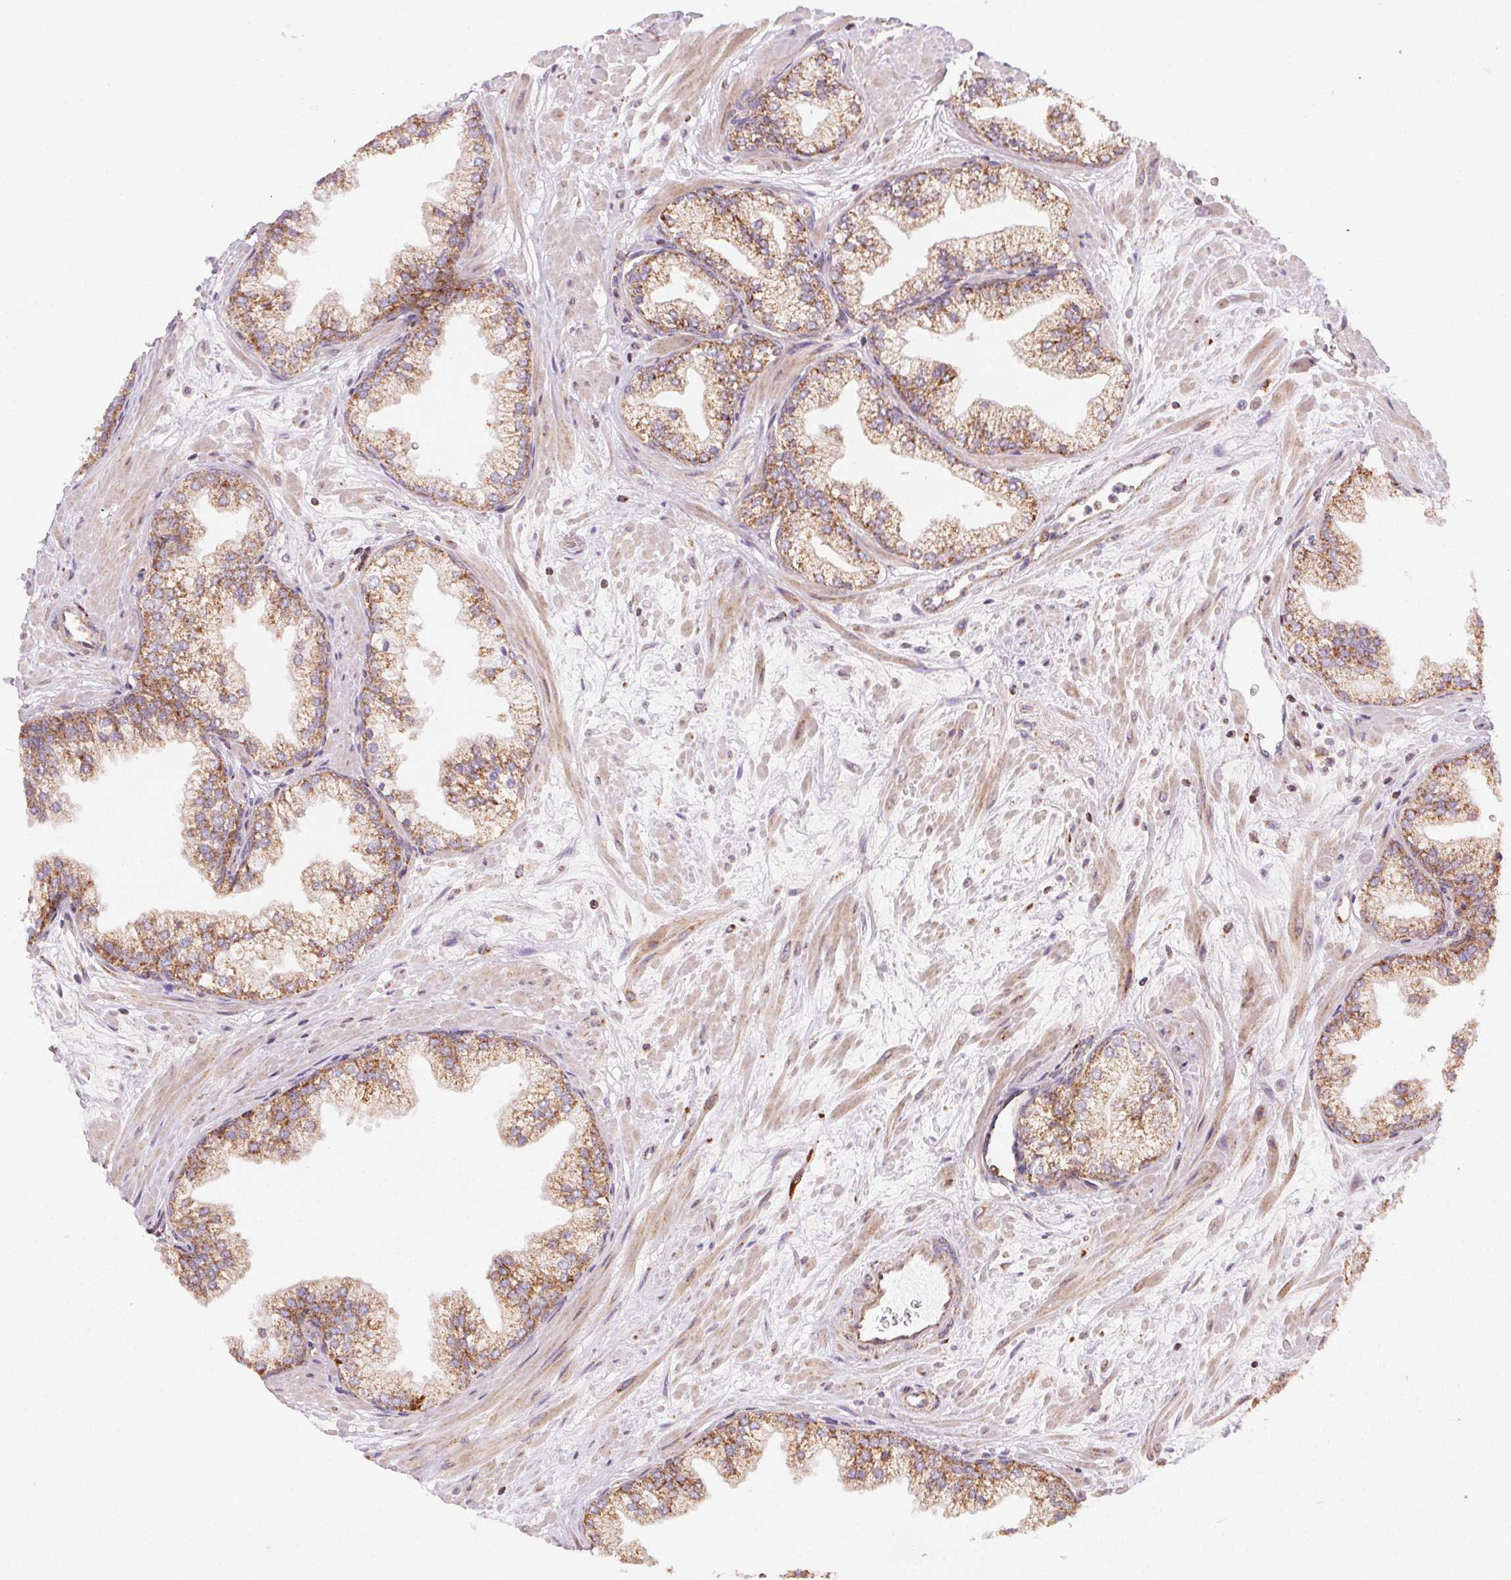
{"staining": {"intensity": "strong", "quantity": ">75%", "location": "cytoplasmic/membranous"}, "tissue": "prostate", "cell_type": "Glandular cells", "image_type": "normal", "snomed": [{"axis": "morphology", "description": "Normal tissue, NOS"}, {"axis": "topography", "description": "Prostate"}, {"axis": "topography", "description": "Peripheral nerve tissue"}], "caption": "Immunohistochemical staining of normal human prostate demonstrates >75% levels of strong cytoplasmic/membranous protein positivity in approximately >75% of glandular cells.", "gene": "CLPB", "patient": {"sex": "male", "age": 61}}